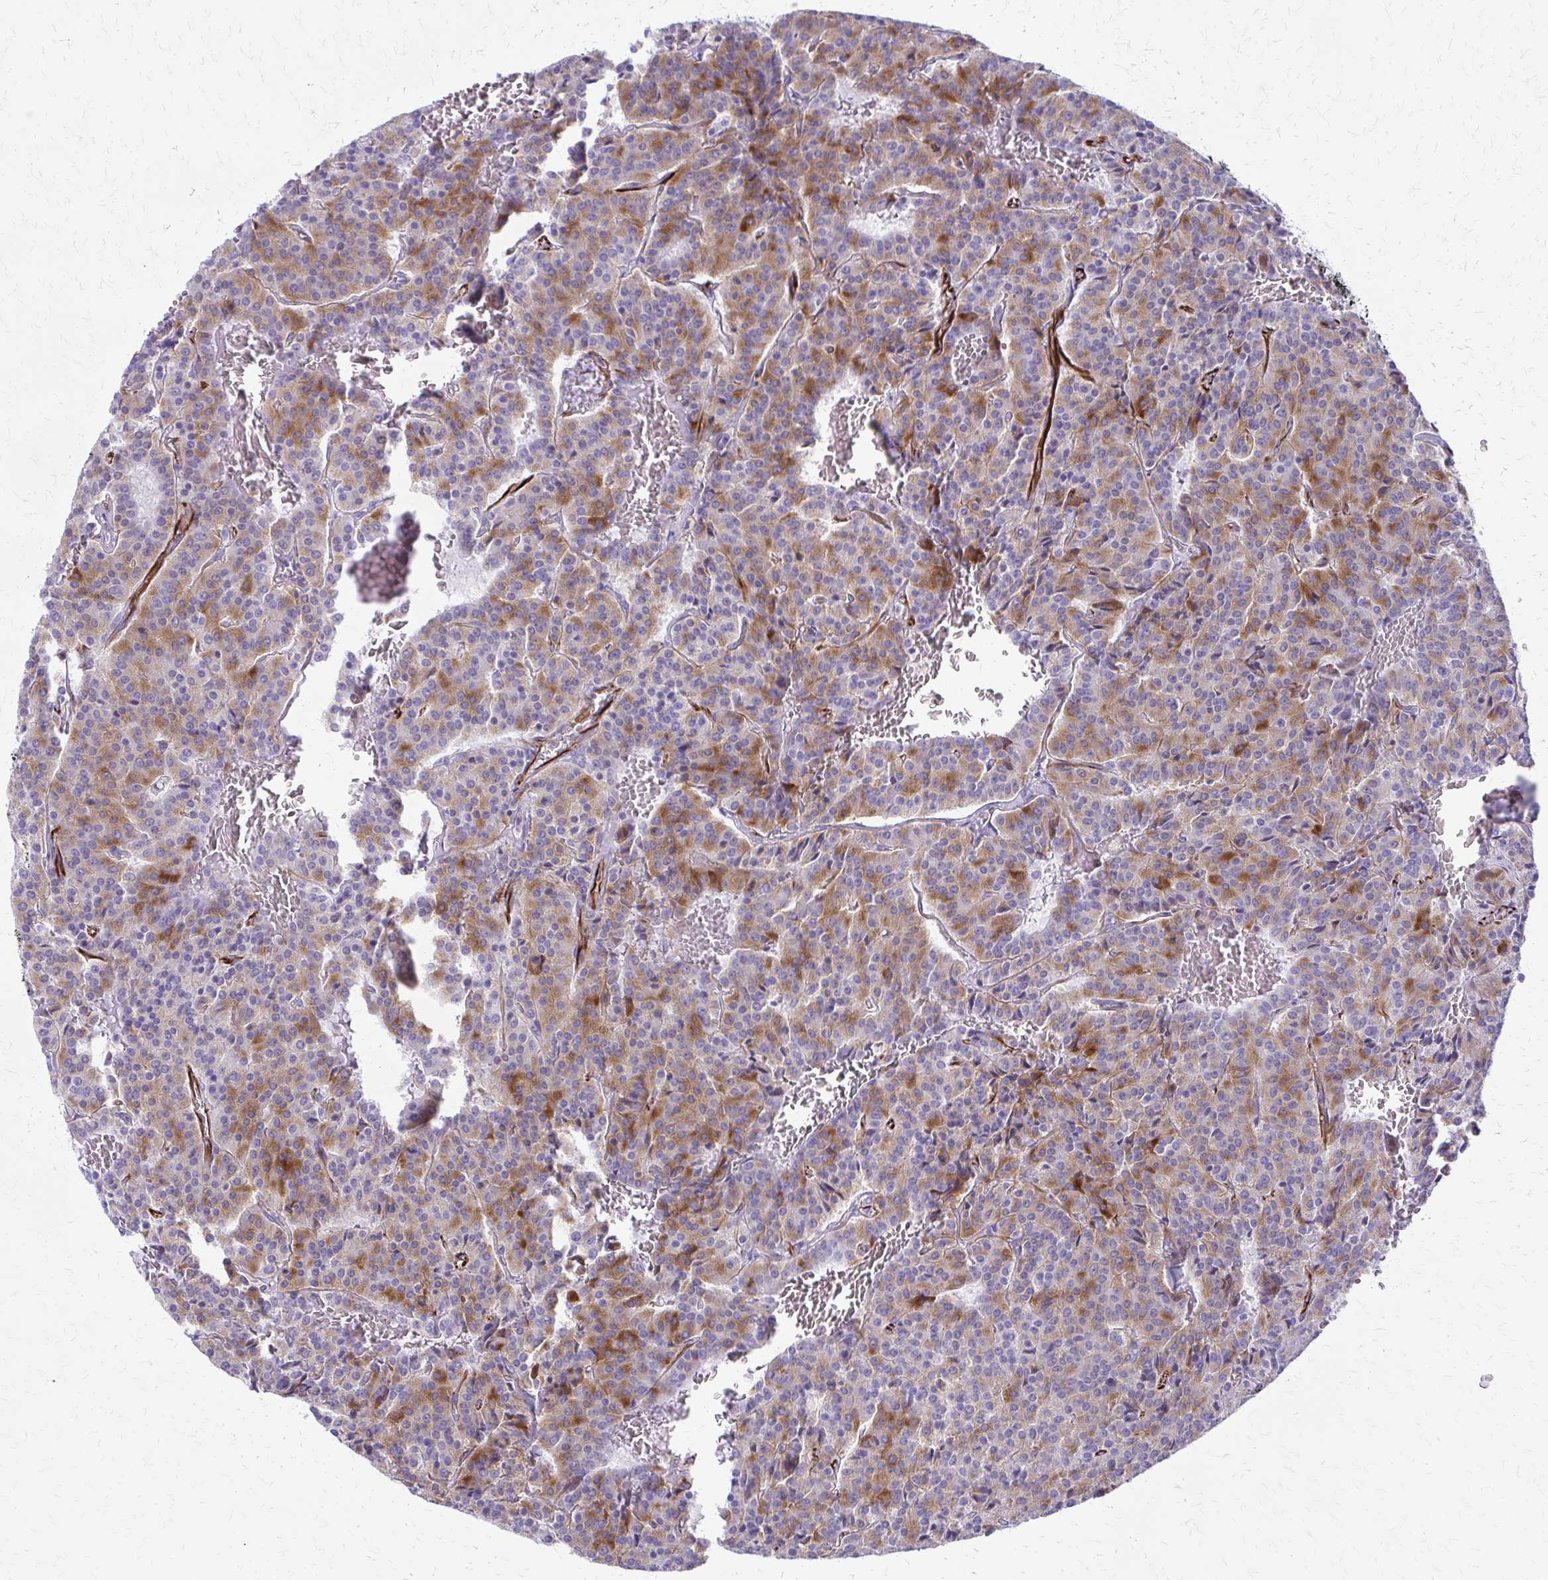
{"staining": {"intensity": "moderate", "quantity": "25%-75%", "location": "cytoplasmic/membranous"}, "tissue": "carcinoid", "cell_type": "Tumor cells", "image_type": "cancer", "snomed": [{"axis": "morphology", "description": "Carcinoid, malignant, NOS"}, {"axis": "topography", "description": "Lung"}], "caption": "This micrograph reveals carcinoid stained with immunohistochemistry to label a protein in brown. The cytoplasmic/membranous of tumor cells show moderate positivity for the protein. Nuclei are counter-stained blue.", "gene": "TRIM6", "patient": {"sex": "male", "age": 70}}